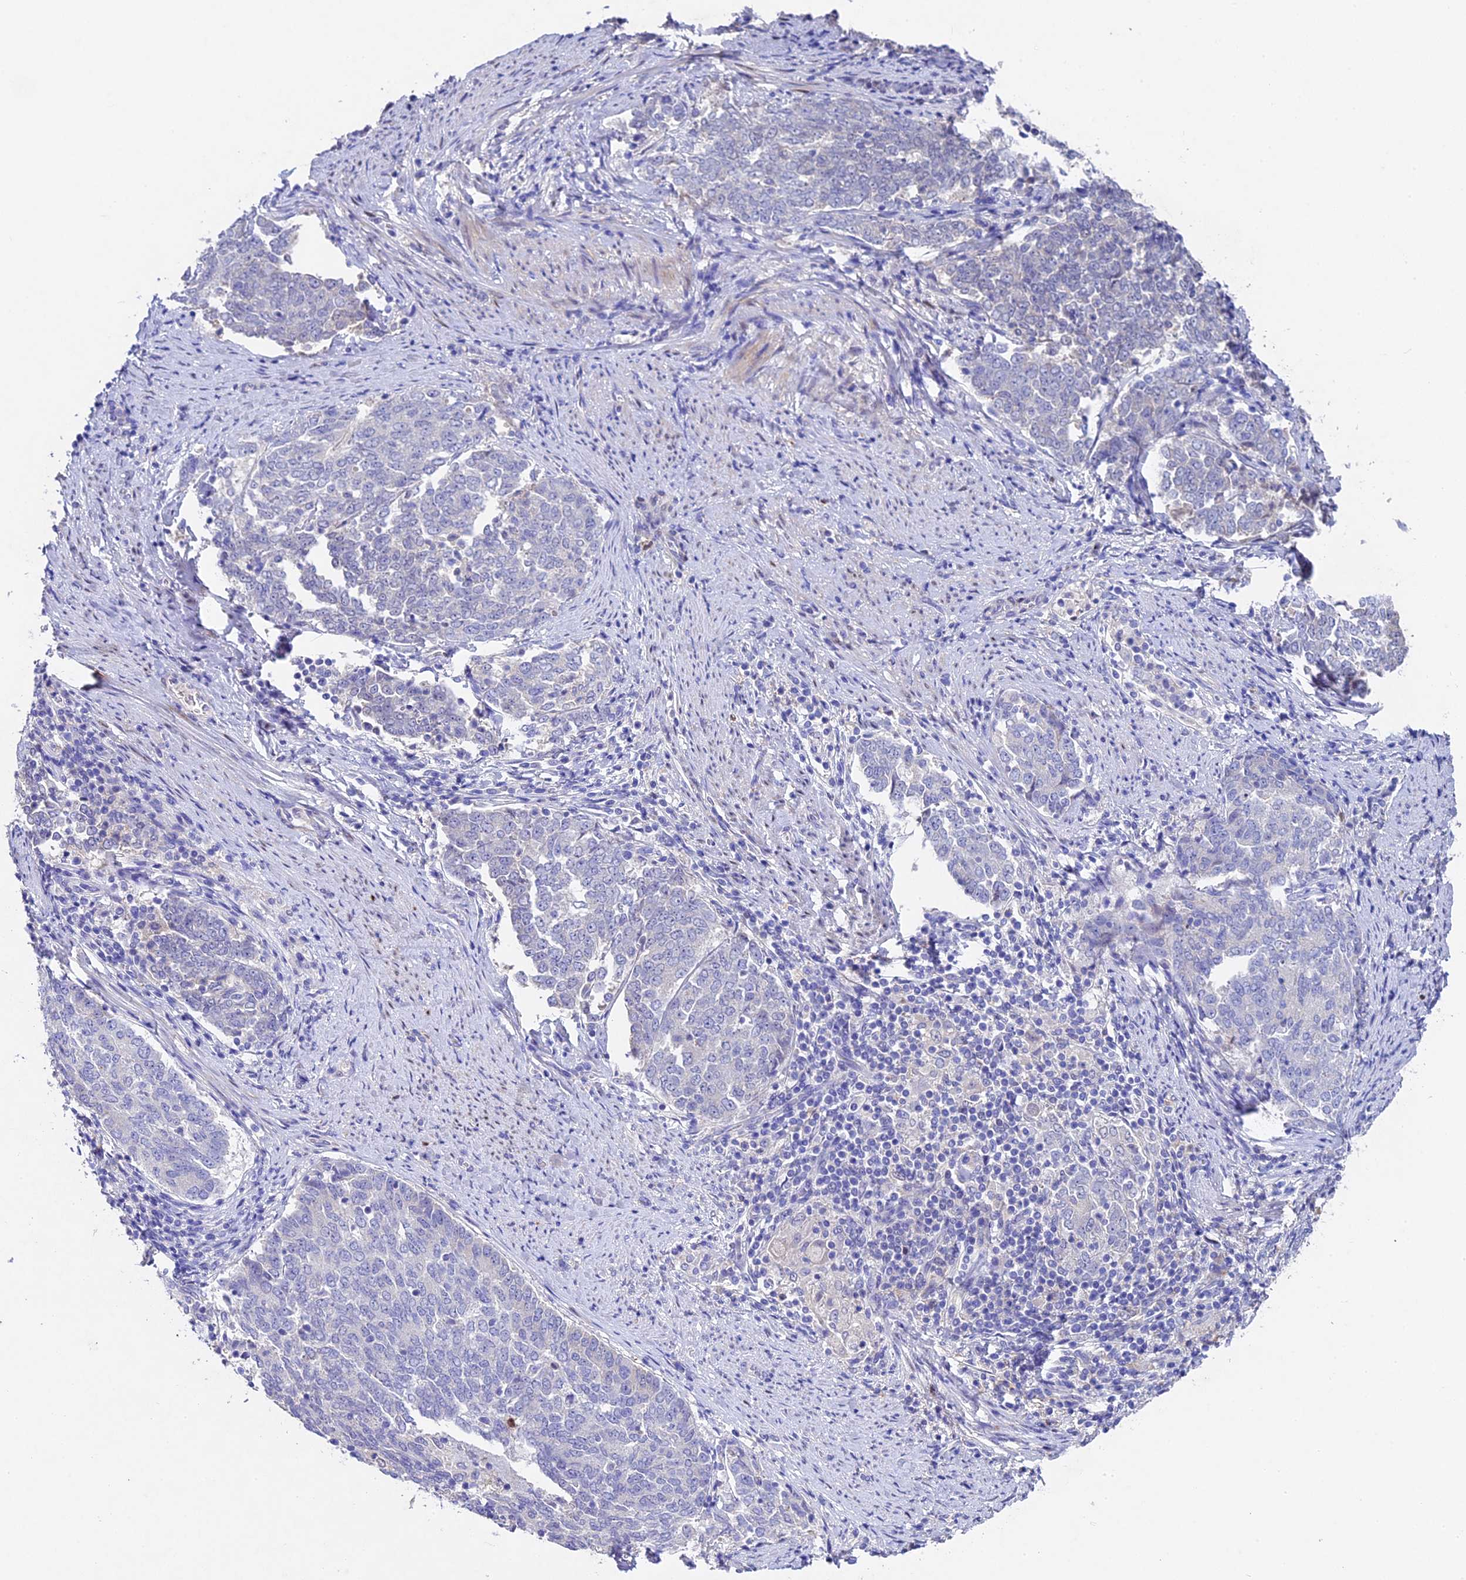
{"staining": {"intensity": "negative", "quantity": "none", "location": "none"}, "tissue": "endometrial cancer", "cell_type": "Tumor cells", "image_type": "cancer", "snomed": [{"axis": "morphology", "description": "Adenocarcinoma, NOS"}, {"axis": "topography", "description": "Endometrium"}], "caption": "DAB immunohistochemical staining of endometrial cancer (adenocarcinoma) demonstrates no significant staining in tumor cells.", "gene": "TGDS", "patient": {"sex": "female", "age": 80}}